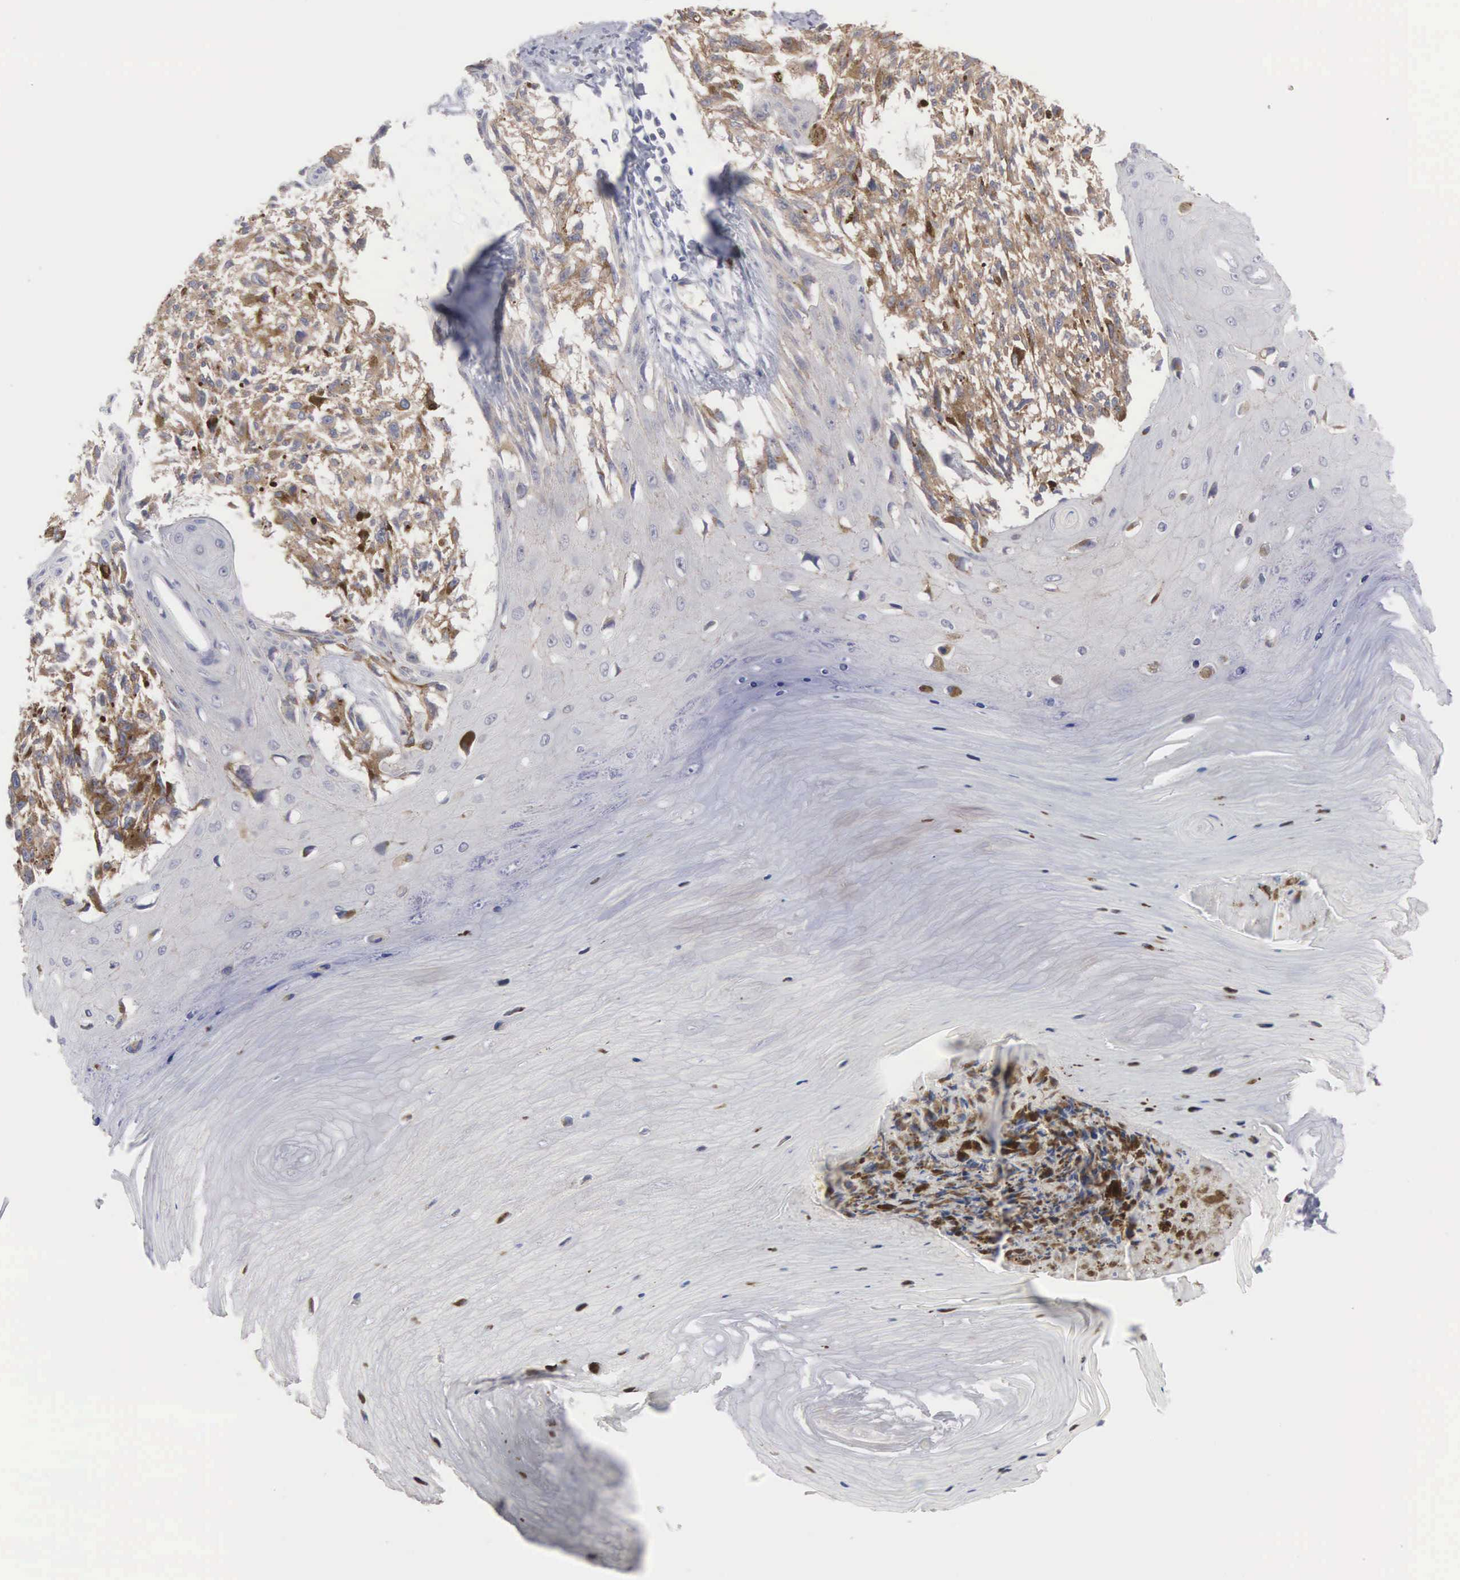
{"staining": {"intensity": "weak", "quantity": "25%-75%", "location": "cytoplasmic/membranous"}, "tissue": "melanoma", "cell_type": "Tumor cells", "image_type": "cancer", "snomed": [{"axis": "morphology", "description": "Malignant melanoma, NOS"}, {"axis": "topography", "description": "Skin"}], "caption": "Immunohistochemistry (IHC) photomicrograph of neoplastic tissue: human melanoma stained using immunohistochemistry (IHC) shows low levels of weak protein expression localized specifically in the cytoplasmic/membranous of tumor cells, appearing as a cytoplasmic/membranous brown color.", "gene": "INF2", "patient": {"sex": "female", "age": 82}}